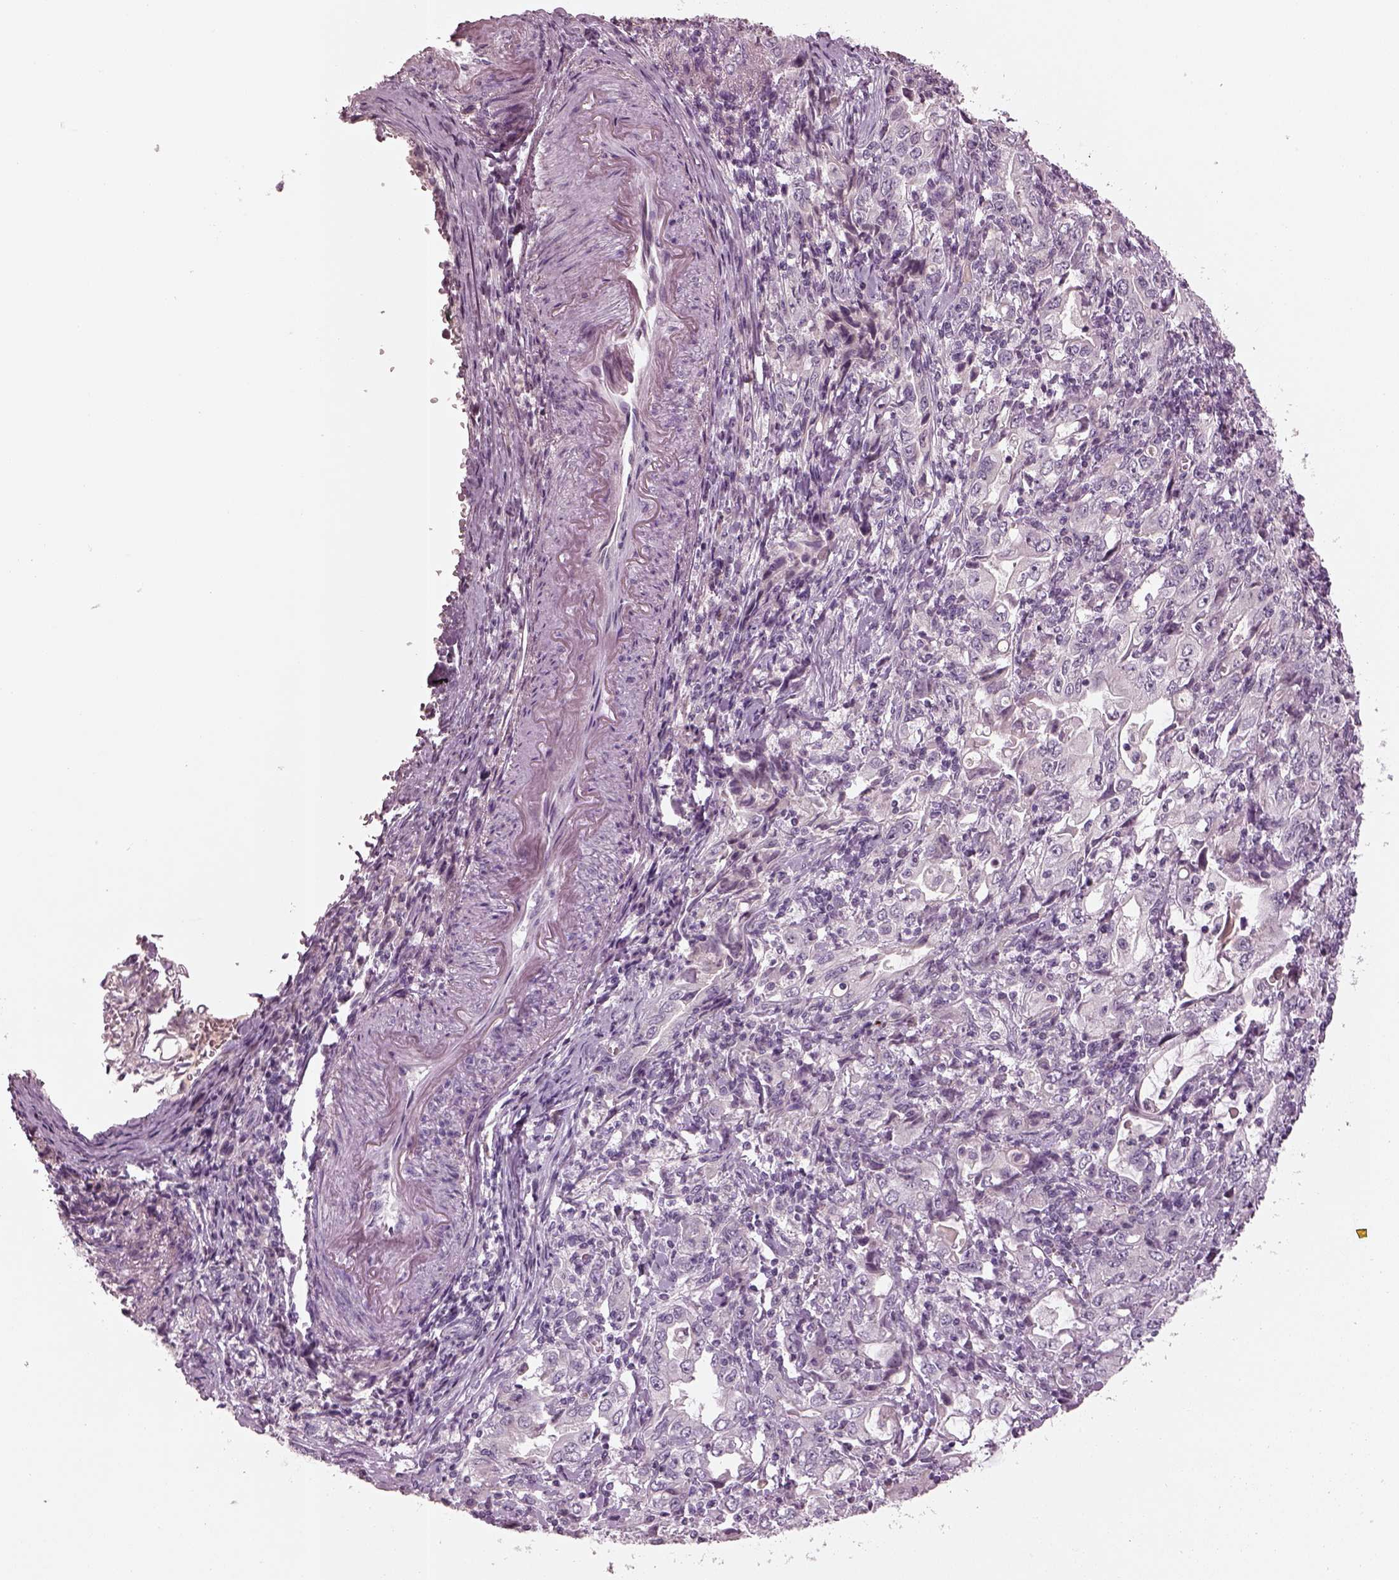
{"staining": {"intensity": "negative", "quantity": "none", "location": "none"}, "tissue": "stomach cancer", "cell_type": "Tumor cells", "image_type": "cancer", "snomed": [{"axis": "morphology", "description": "Adenocarcinoma, NOS"}, {"axis": "topography", "description": "Stomach, lower"}], "caption": "Tumor cells show no significant protein expression in stomach adenocarcinoma.", "gene": "SPATA6L", "patient": {"sex": "female", "age": 72}}